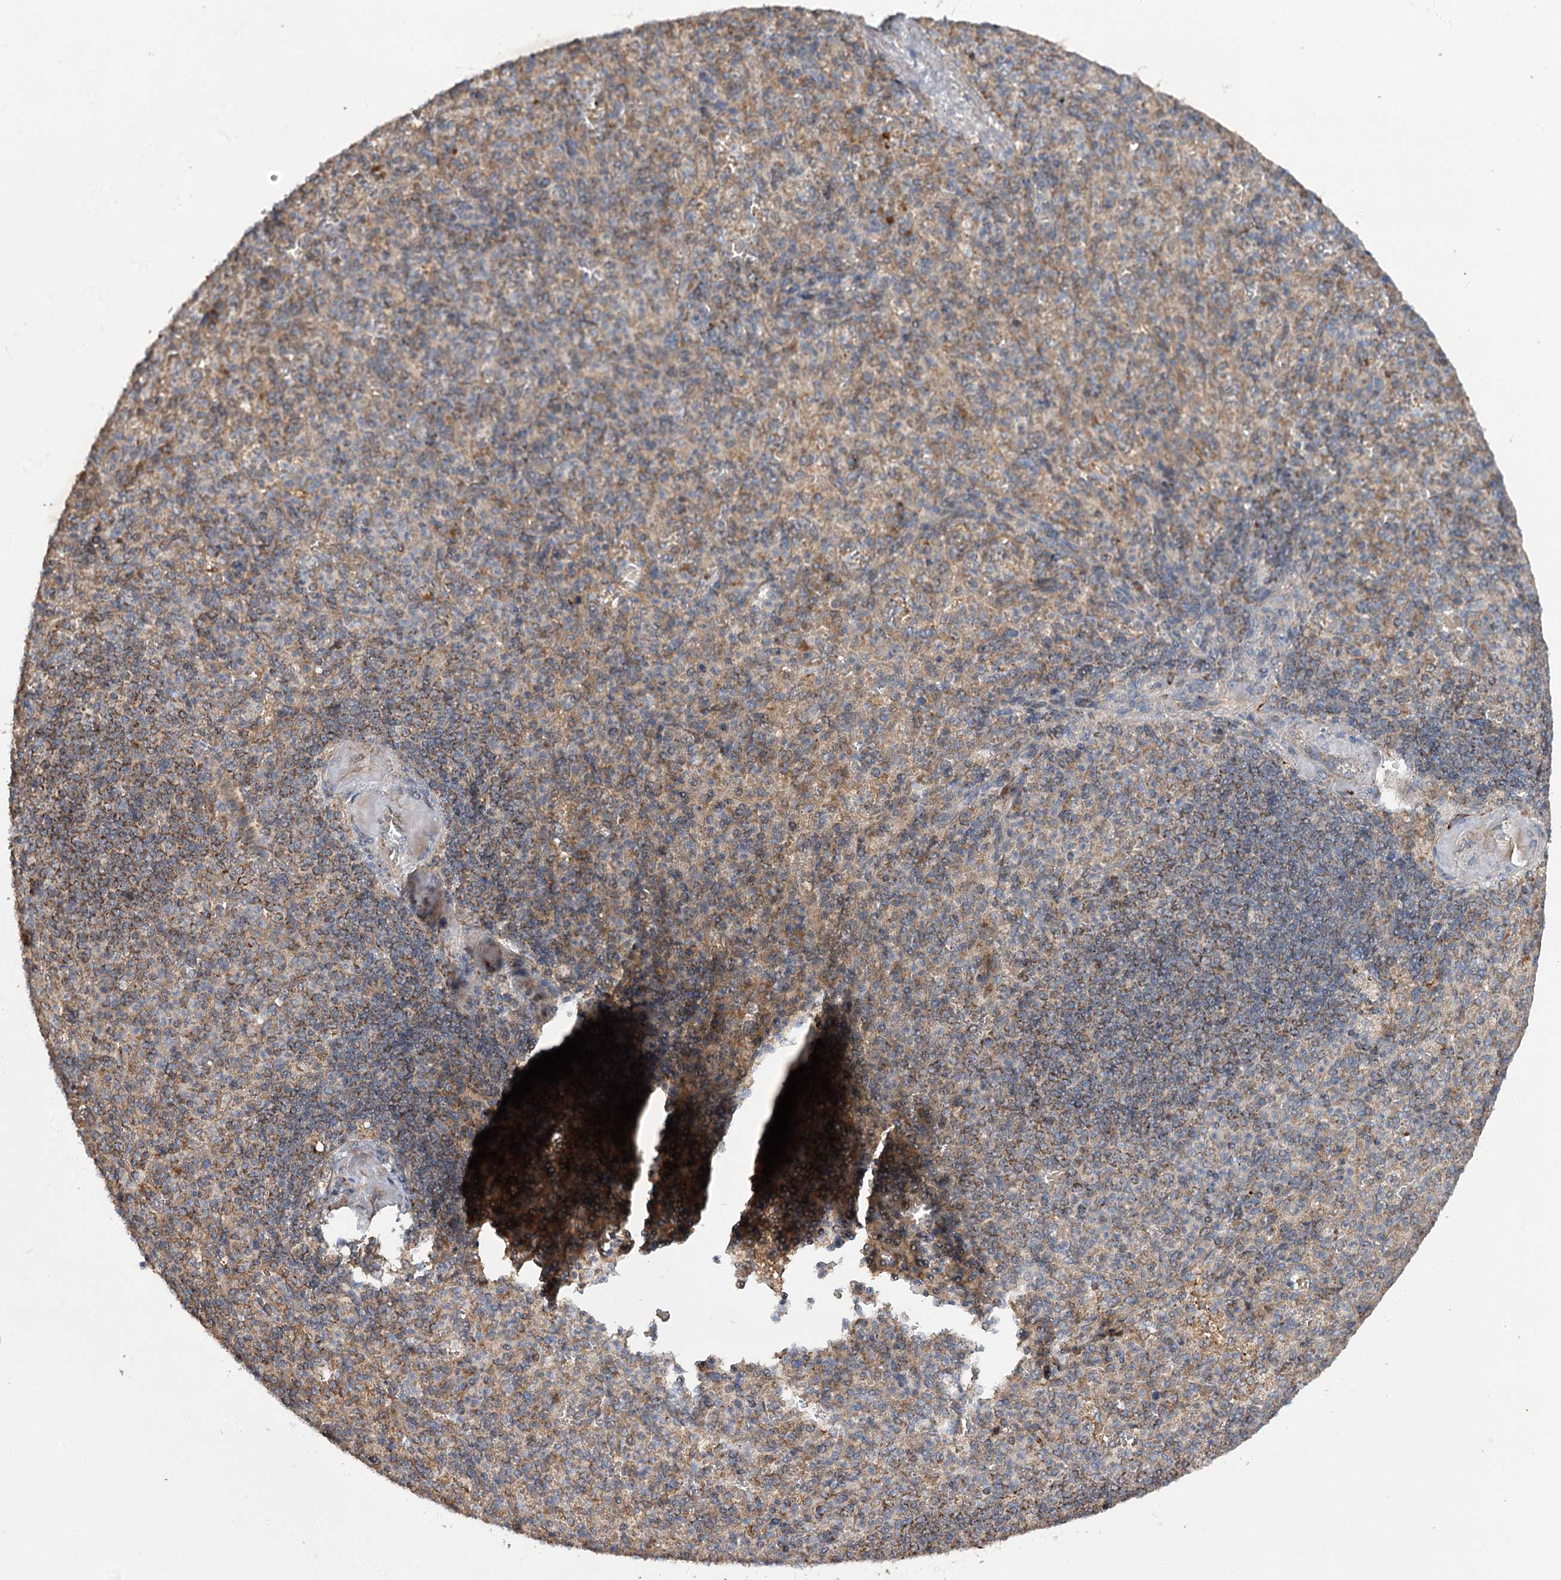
{"staining": {"intensity": "moderate", "quantity": "25%-75%", "location": "cytoplasmic/membranous"}, "tissue": "spleen", "cell_type": "Cells in red pulp", "image_type": "normal", "snomed": [{"axis": "morphology", "description": "Normal tissue, NOS"}, {"axis": "topography", "description": "Spleen"}], "caption": "The photomicrograph shows staining of benign spleen, revealing moderate cytoplasmic/membranous protein positivity (brown color) within cells in red pulp.", "gene": "MINDY3", "patient": {"sex": "female", "age": 74}}